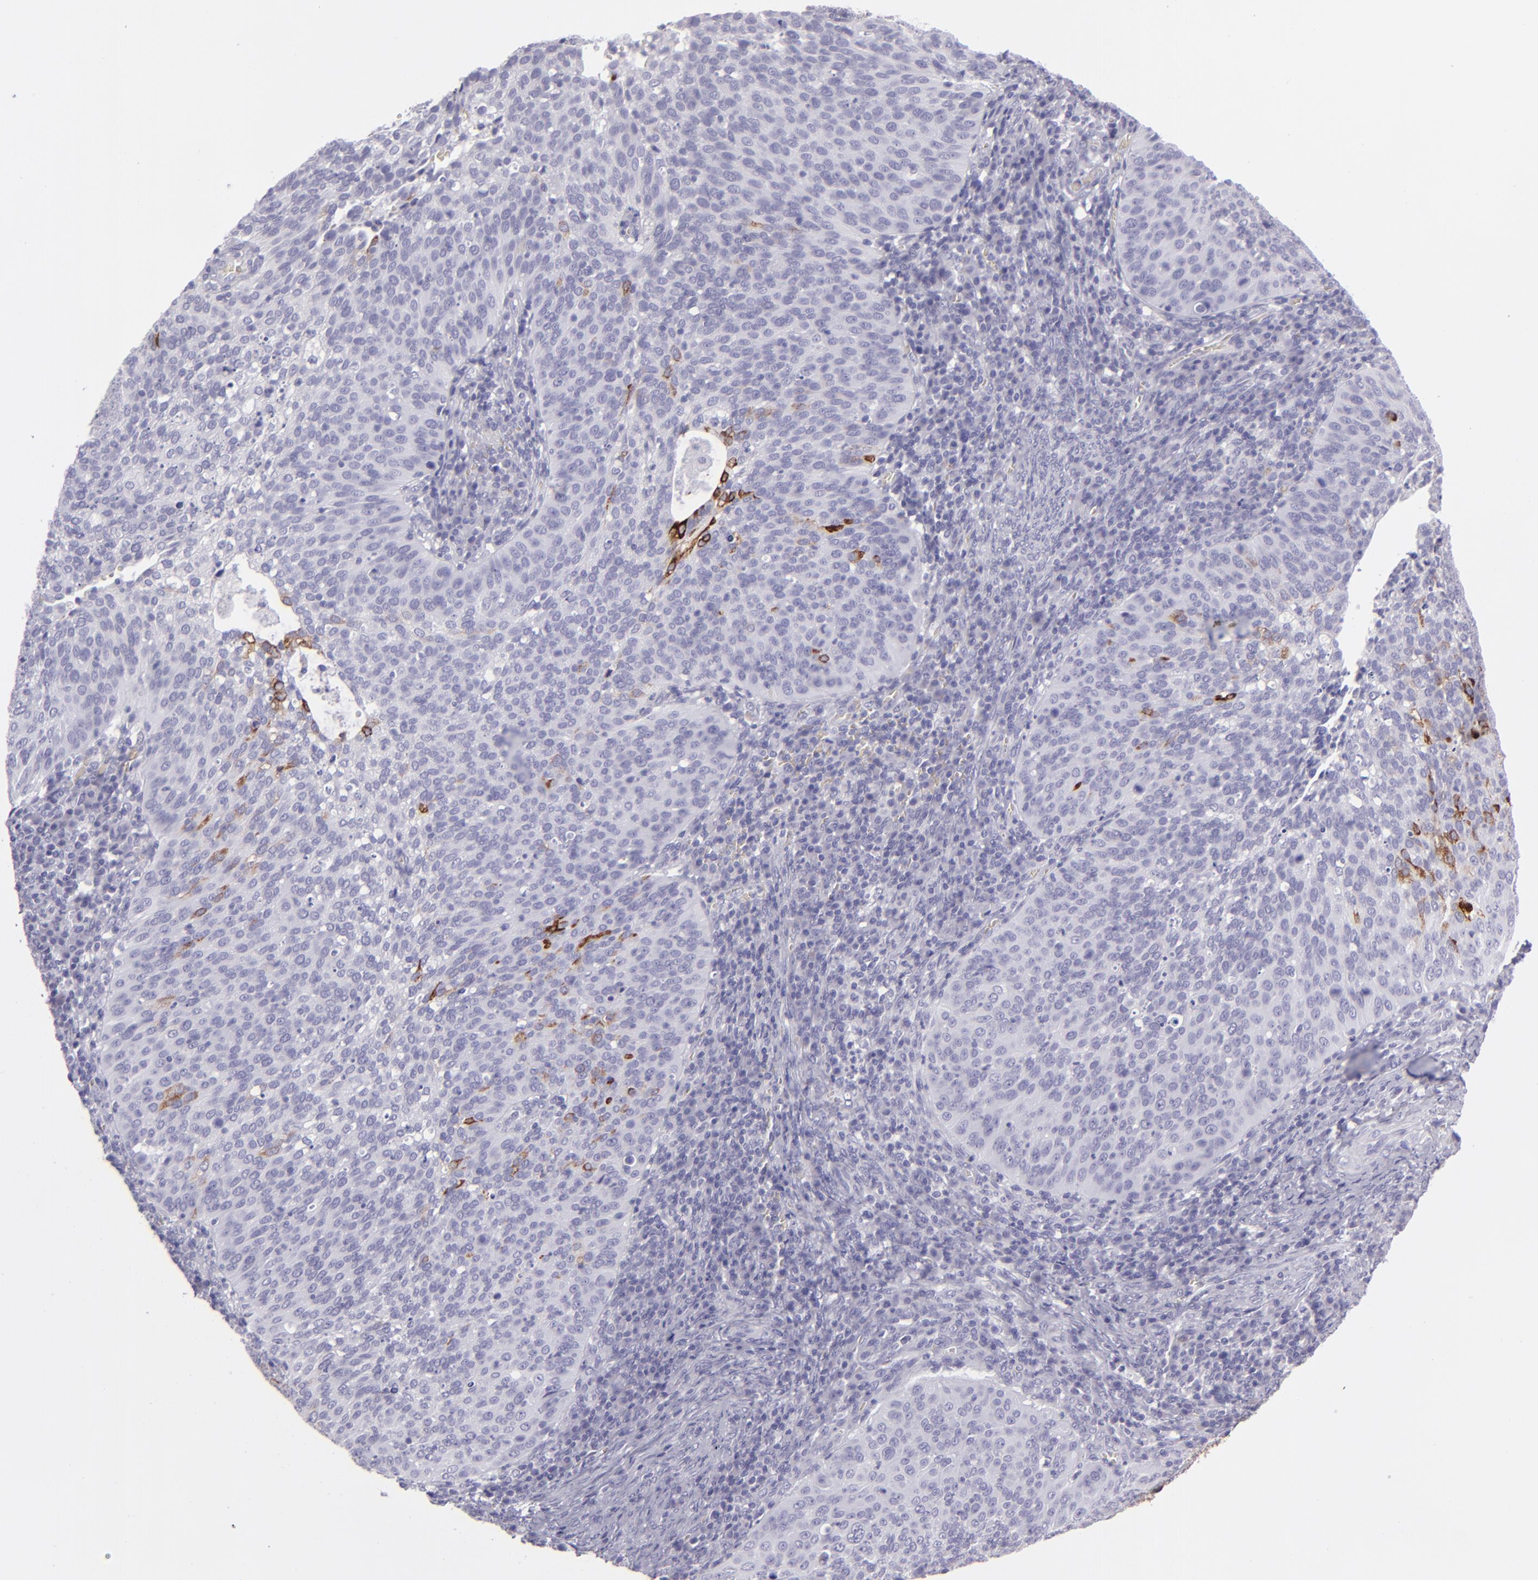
{"staining": {"intensity": "strong", "quantity": "<25%", "location": "cytoplasmic/membranous"}, "tissue": "cervical cancer", "cell_type": "Tumor cells", "image_type": "cancer", "snomed": [{"axis": "morphology", "description": "Squamous cell carcinoma, NOS"}, {"axis": "topography", "description": "Cervix"}], "caption": "Cervical squamous cell carcinoma tissue exhibits strong cytoplasmic/membranous staining in about <25% of tumor cells, visualized by immunohistochemistry.", "gene": "MUC5AC", "patient": {"sex": "female", "age": 39}}